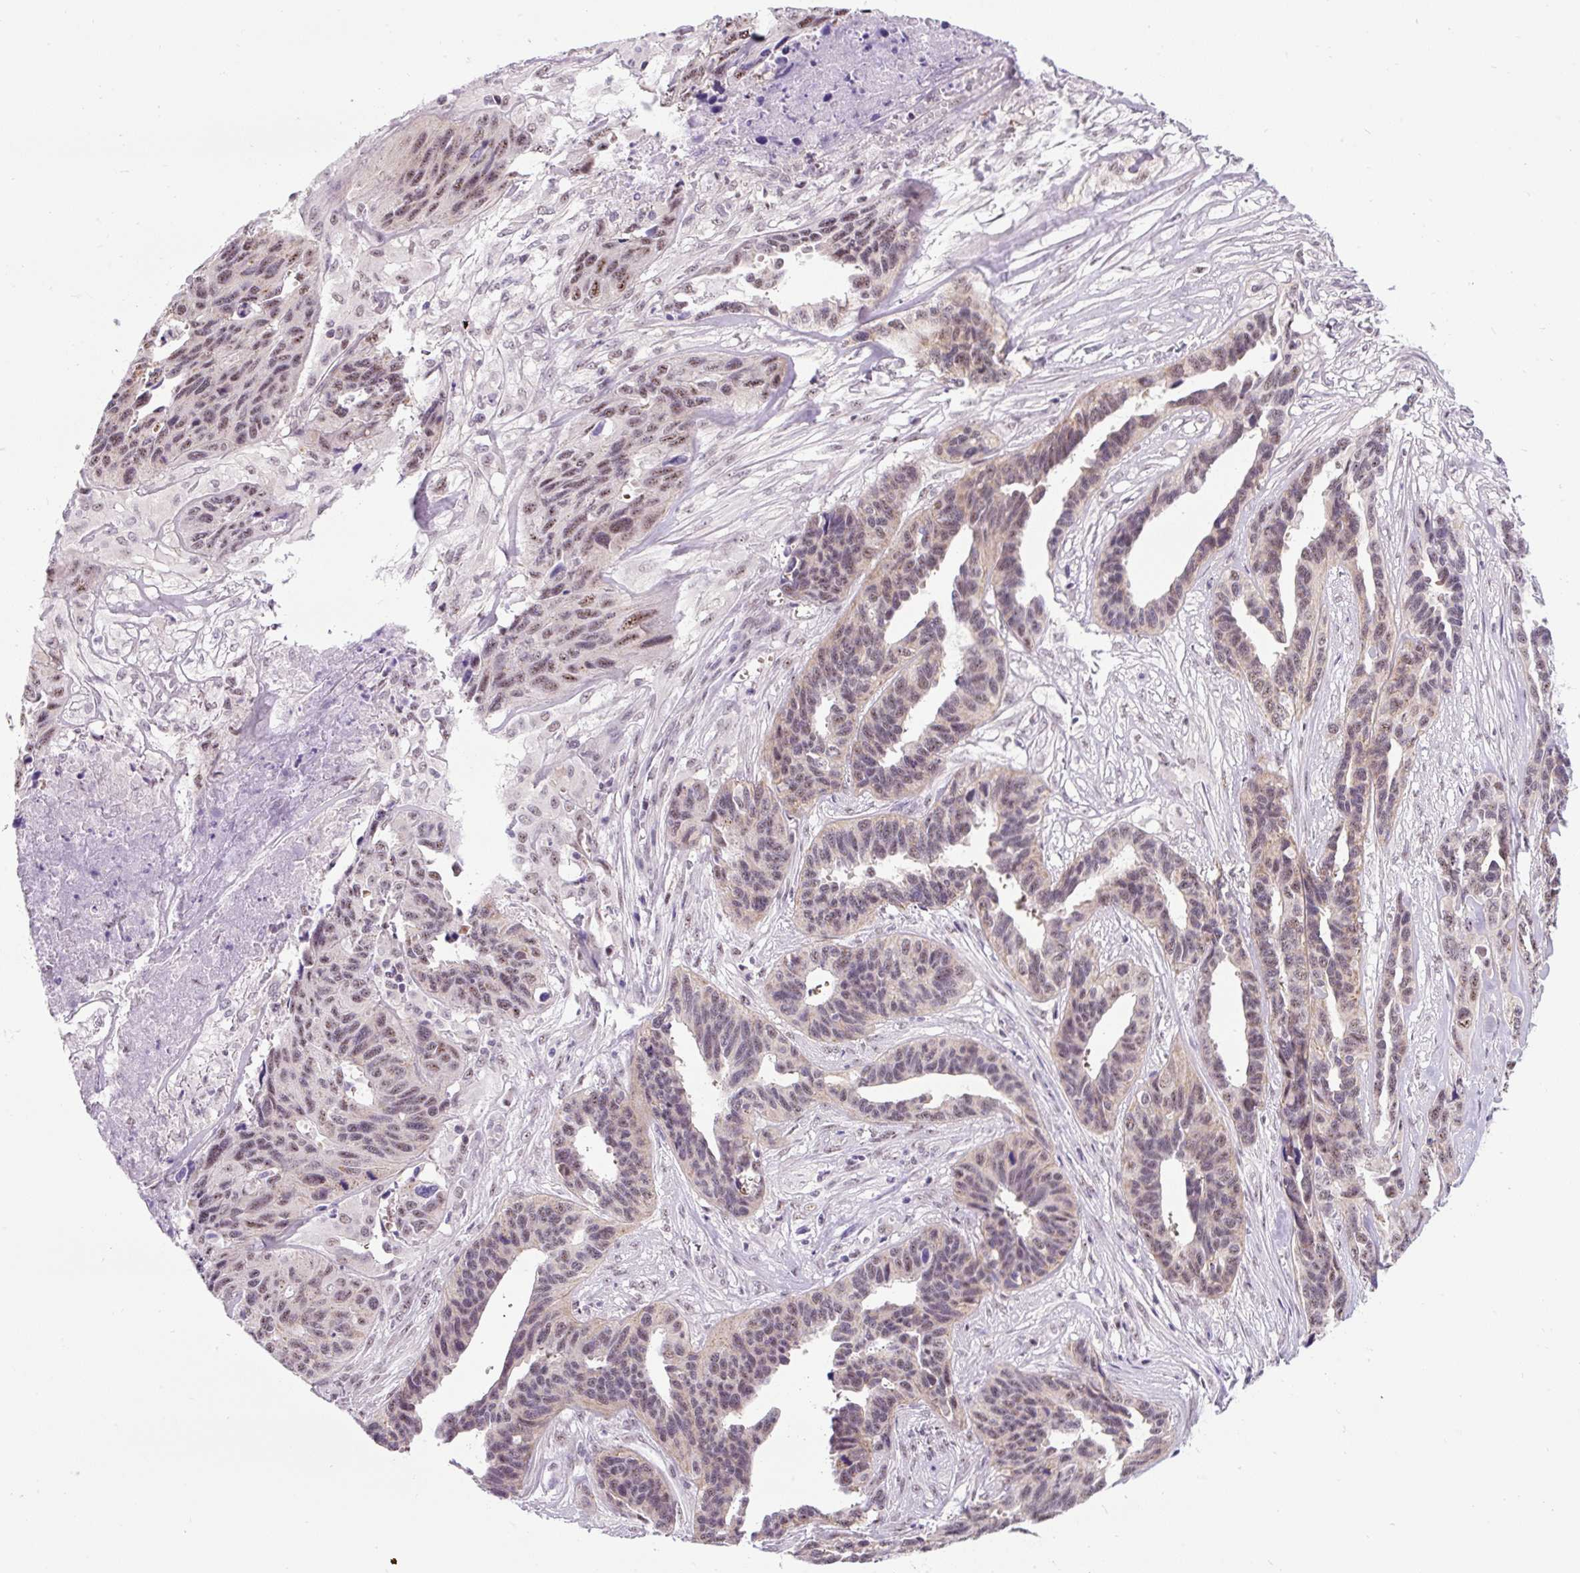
{"staining": {"intensity": "moderate", "quantity": "<25%", "location": "nuclear"}, "tissue": "ovarian cancer", "cell_type": "Tumor cells", "image_type": "cancer", "snomed": [{"axis": "morphology", "description": "Cystadenocarcinoma, serous, NOS"}, {"axis": "topography", "description": "Ovary"}], "caption": "Ovarian serous cystadenocarcinoma was stained to show a protein in brown. There is low levels of moderate nuclear staining in approximately <25% of tumor cells. (brown staining indicates protein expression, while blue staining denotes nuclei).", "gene": "SMC5", "patient": {"sex": "female", "age": 64}}